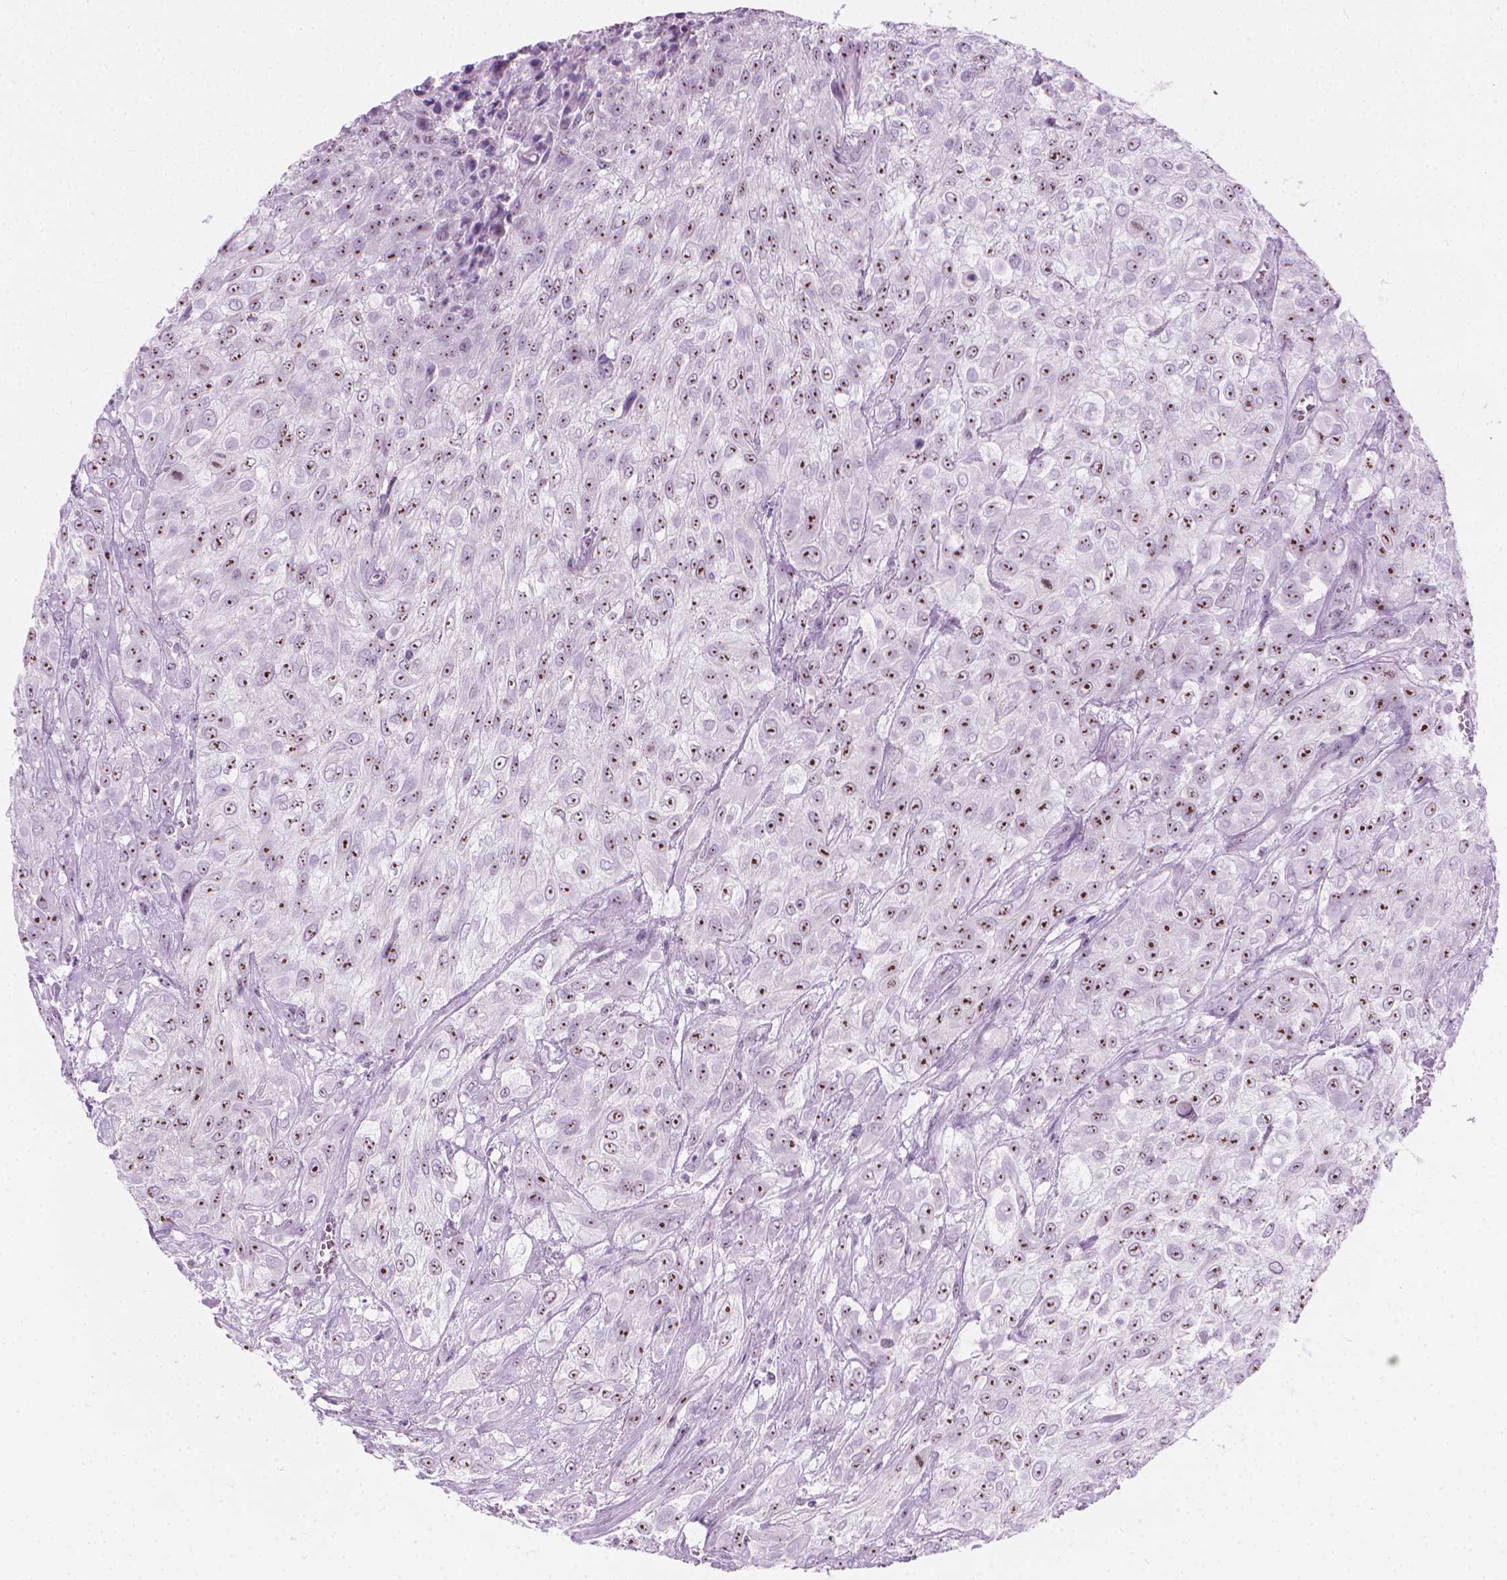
{"staining": {"intensity": "moderate", "quantity": "25%-75%", "location": "nuclear"}, "tissue": "urothelial cancer", "cell_type": "Tumor cells", "image_type": "cancer", "snomed": [{"axis": "morphology", "description": "Urothelial carcinoma, High grade"}, {"axis": "topography", "description": "Urinary bladder"}], "caption": "Brown immunohistochemical staining in human urothelial carcinoma (high-grade) reveals moderate nuclear staining in approximately 25%-75% of tumor cells. The staining is performed using DAB brown chromogen to label protein expression. The nuclei are counter-stained blue using hematoxylin.", "gene": "NOL7", "patient": {"sex": "male", "age": 57}}